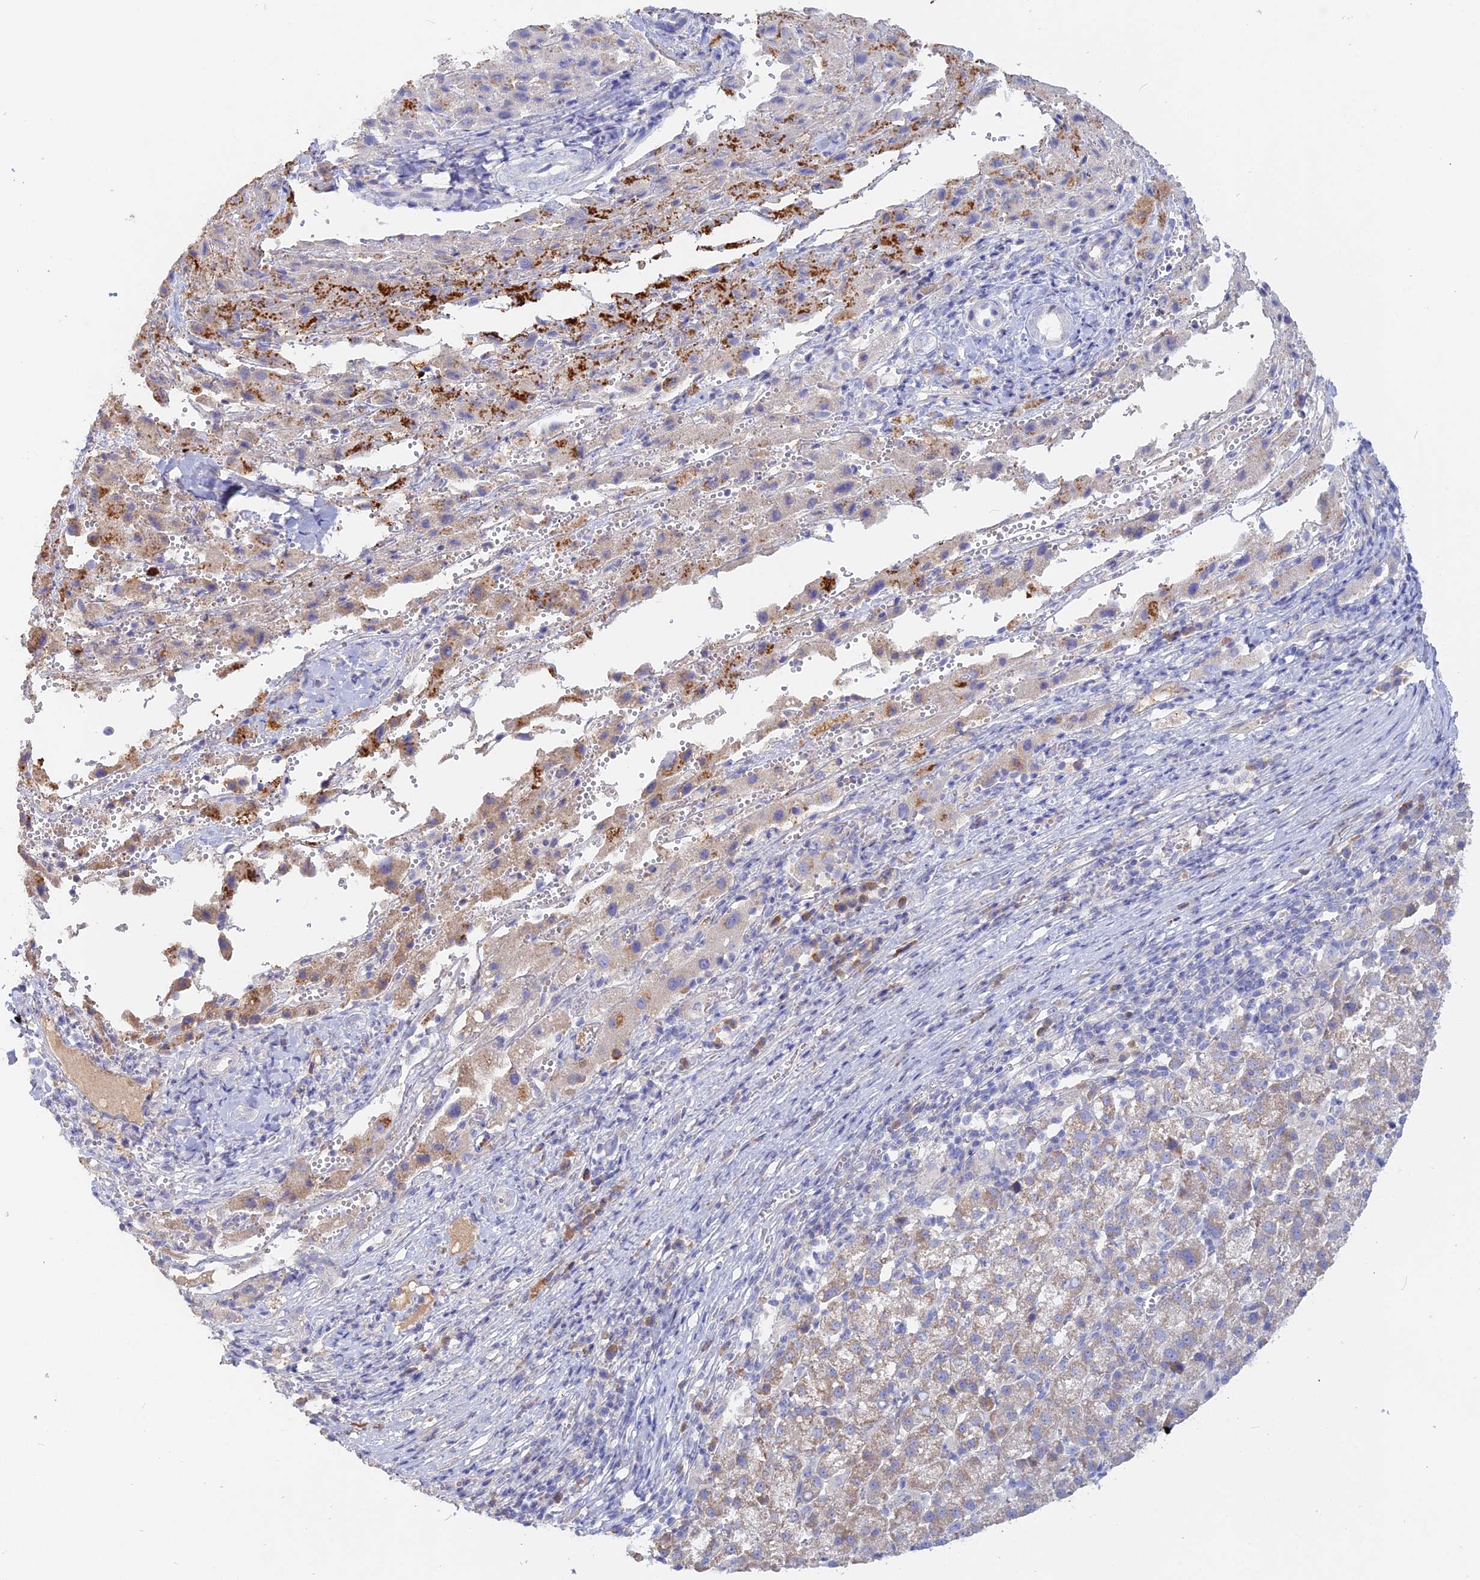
{"staining": {"intensity": "negative", "quantity": "none", "location": "none"}, "tissue": "liver cancer", "cell_type": "Tumor cells", "image_type": "cancer", "snomed": [{"axis": "morphology", "description": "Carcinoma, Hepatocellular, NOS"}, {"axis": "topography", "description": "Liver"}], "caption": "This is an immunohistochemistry (IHC) histopathology image of human liver cancer. There is no staining in tumor cells.", "gene": "ADGRA1", "patient": {"sex": "female", "age": 58}}